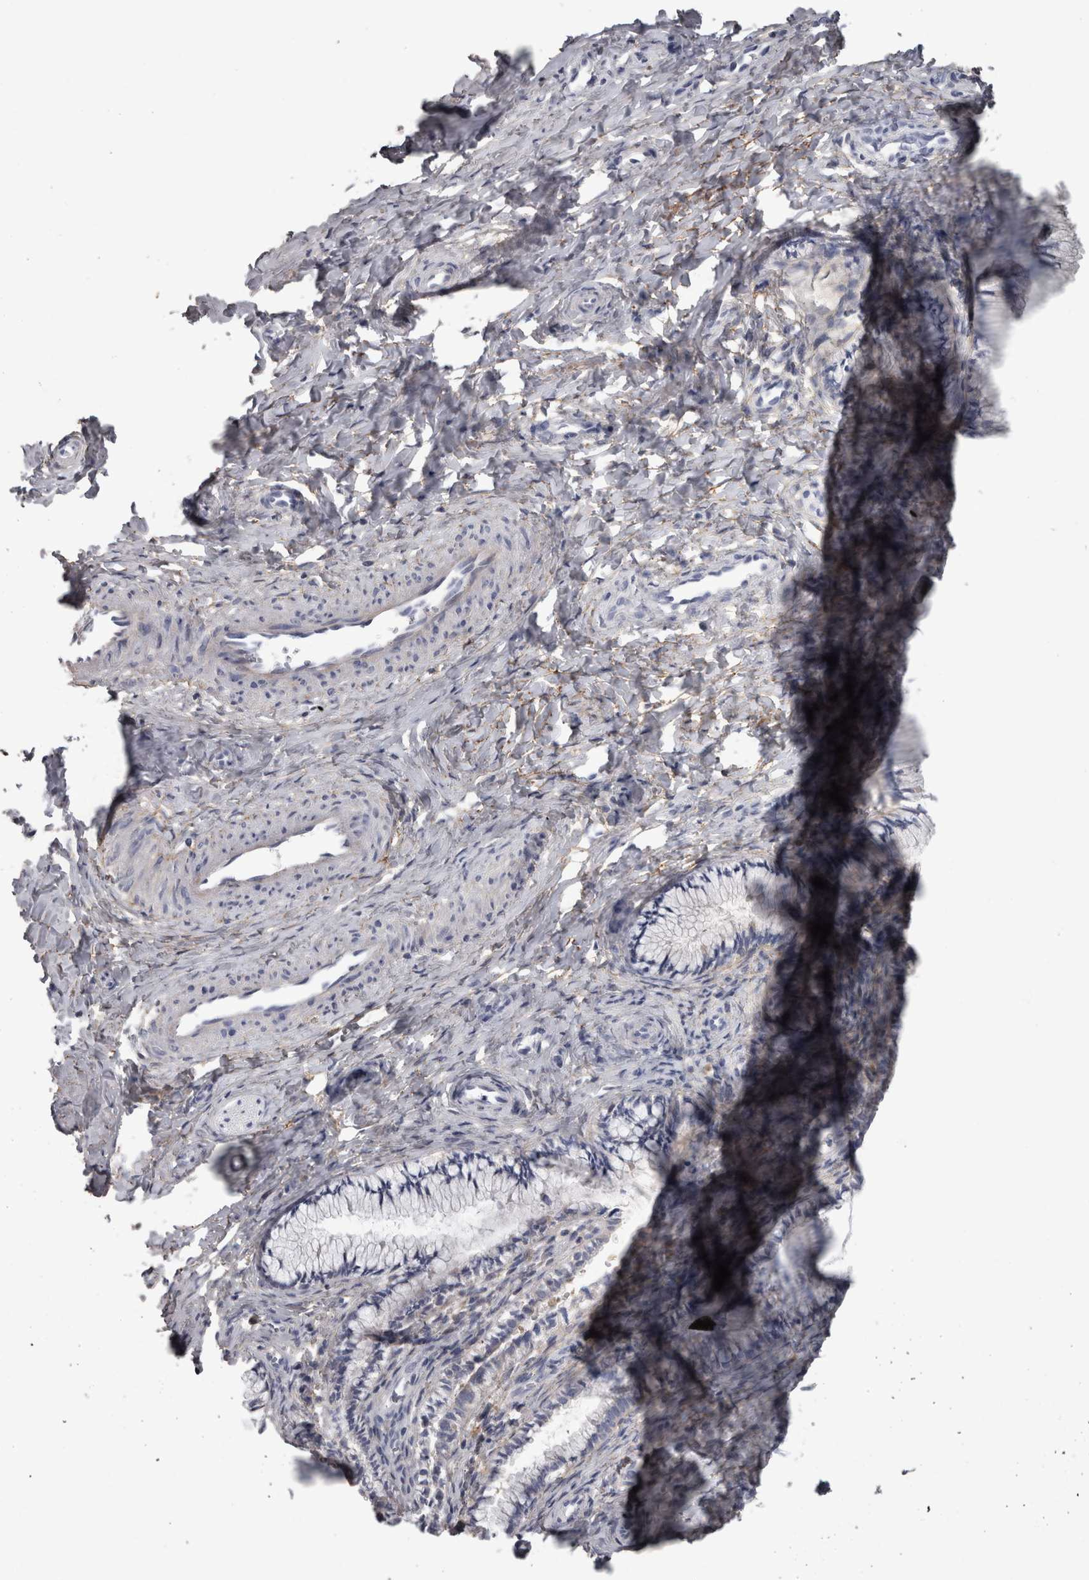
{"staining": {"intensity": "negative", "quantity": "none", "location": "none"}, "tissue": "cervix", "cell_type": "Glandular cells", "image_type": "normal", "snomed": [{"axis": "morphology", "description": "Normal tissue, NOS"}, {"axis": "topography", "description": "Cervix"}], "caption": "Human cervix stained for a protein using immunohistochemistry (IHC) demonstrates no staining in glandular cells.", "gene": "EFEMP2", "patient": {"sex": "female", "age": 27}}